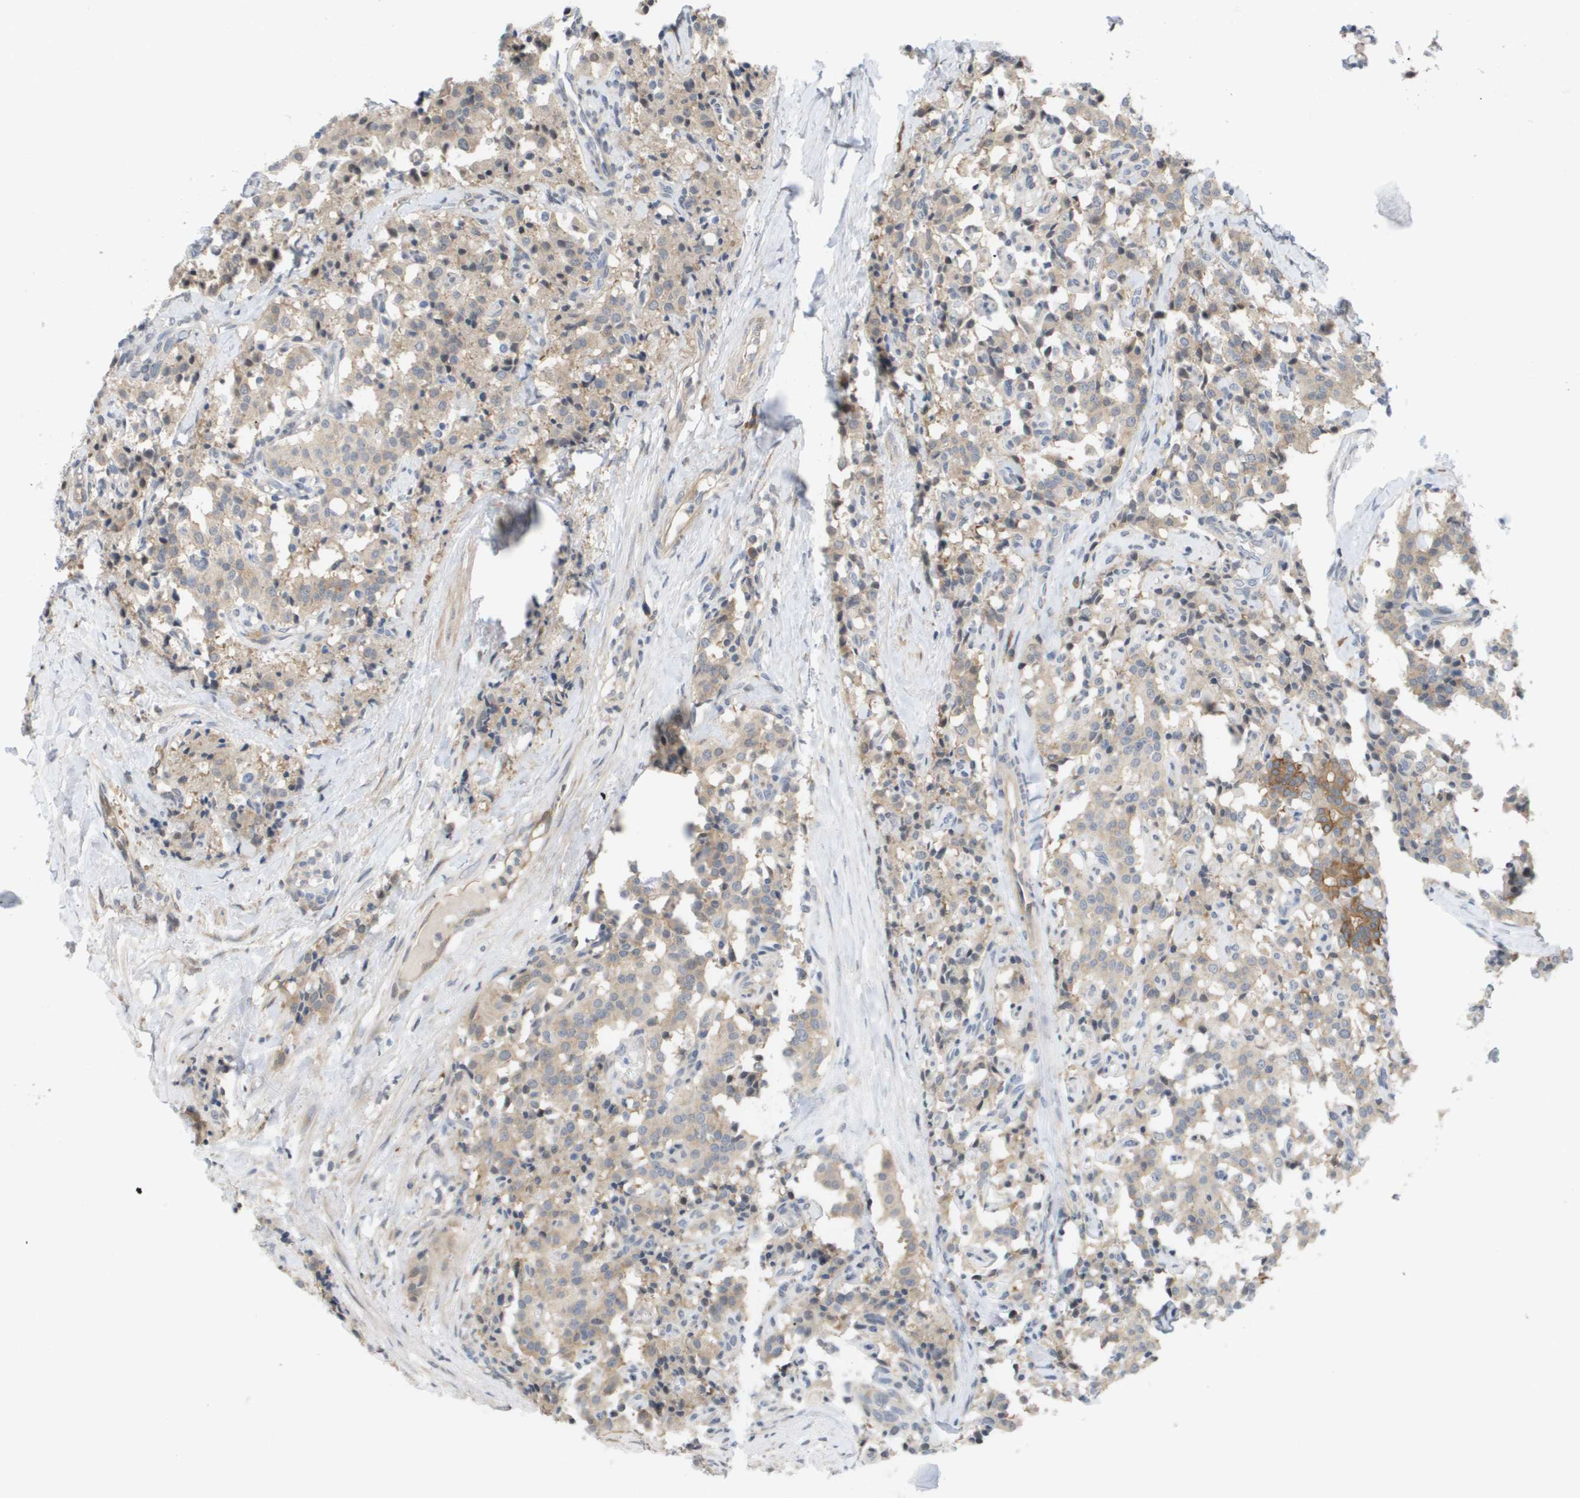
{"staining": {"intensity": "weak", "quantity": ">75%", "location": "cytoplasmic/membranous"}, "tissue": "carcinoid", "cell_type": "Tumor cells", "image_type": "cancer", "snomed": [{"axis": "morphology", "description": "Carcinoid, malignant, NOS"}, {"axis": "topography", "description": "Lung"}], "caption": "Malignant carcinoid tissue exhibits weak cytoplasmic/membranous expression in approximately >75% of tumor cells, visualized by immunohistochemistry. Nuclei are stained in blue.", "gene": "MARCHF8", "patient": {"sex": "male", "age": 30}}